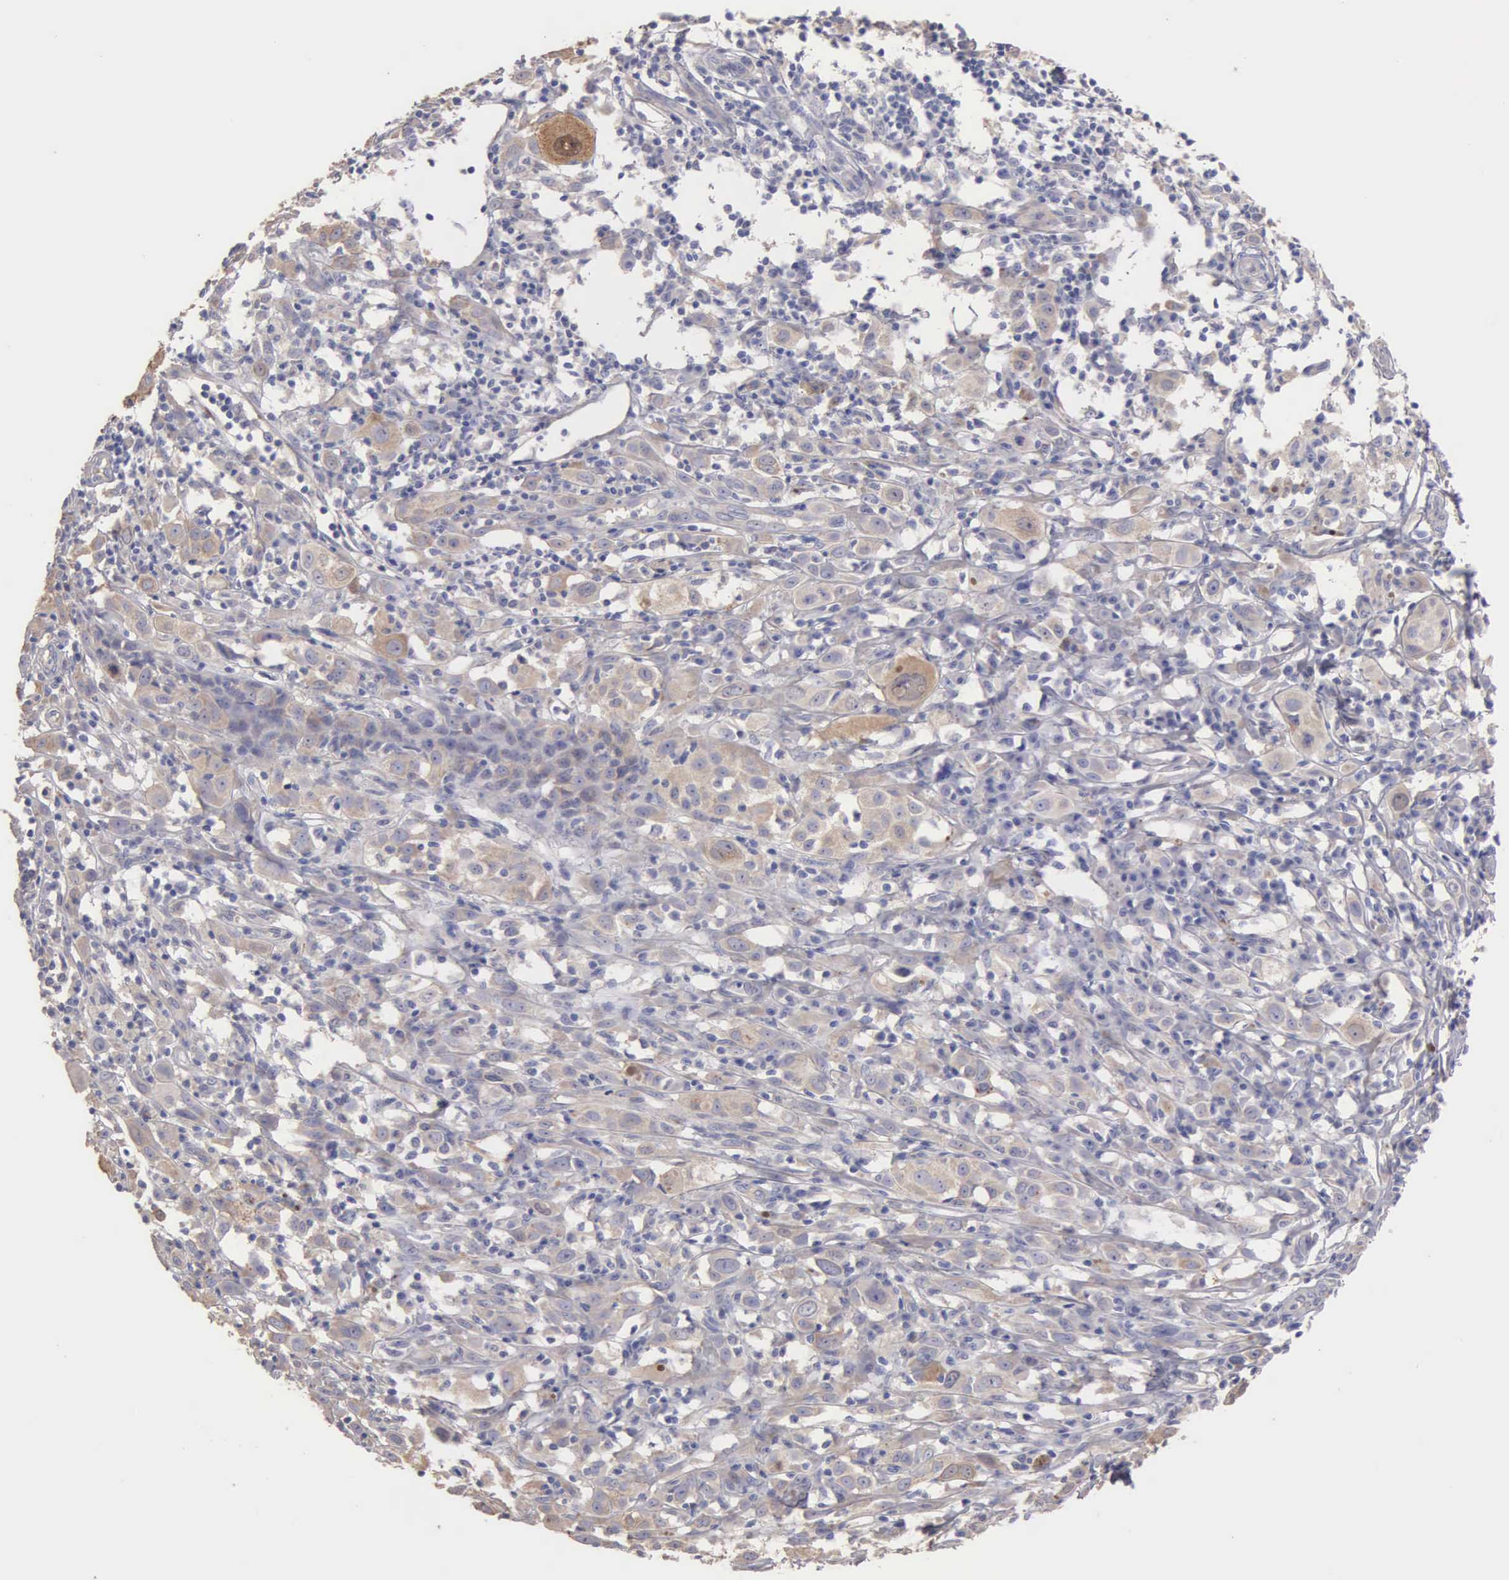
{"staining": {"intensity": "weak", "quantity": "25%-75%", "location": "cytoplasmic/membranous"}, "tissue": "melanoma", "cell_type": "Tumor cells", "image_type": "cancer", "snomed": [{"axis": "morphology", "description": "Malignant melanoma, NOS"}, {"axis": "topography", "description": "Skin"}], "caption": "This image displays IHC staining of melanoma, with low weak cytoplasmic/membranous positivity in approximately 25%-75% of tumor cells.", "gene": "APP", "patient": {"sex": "female", "age": 52}}